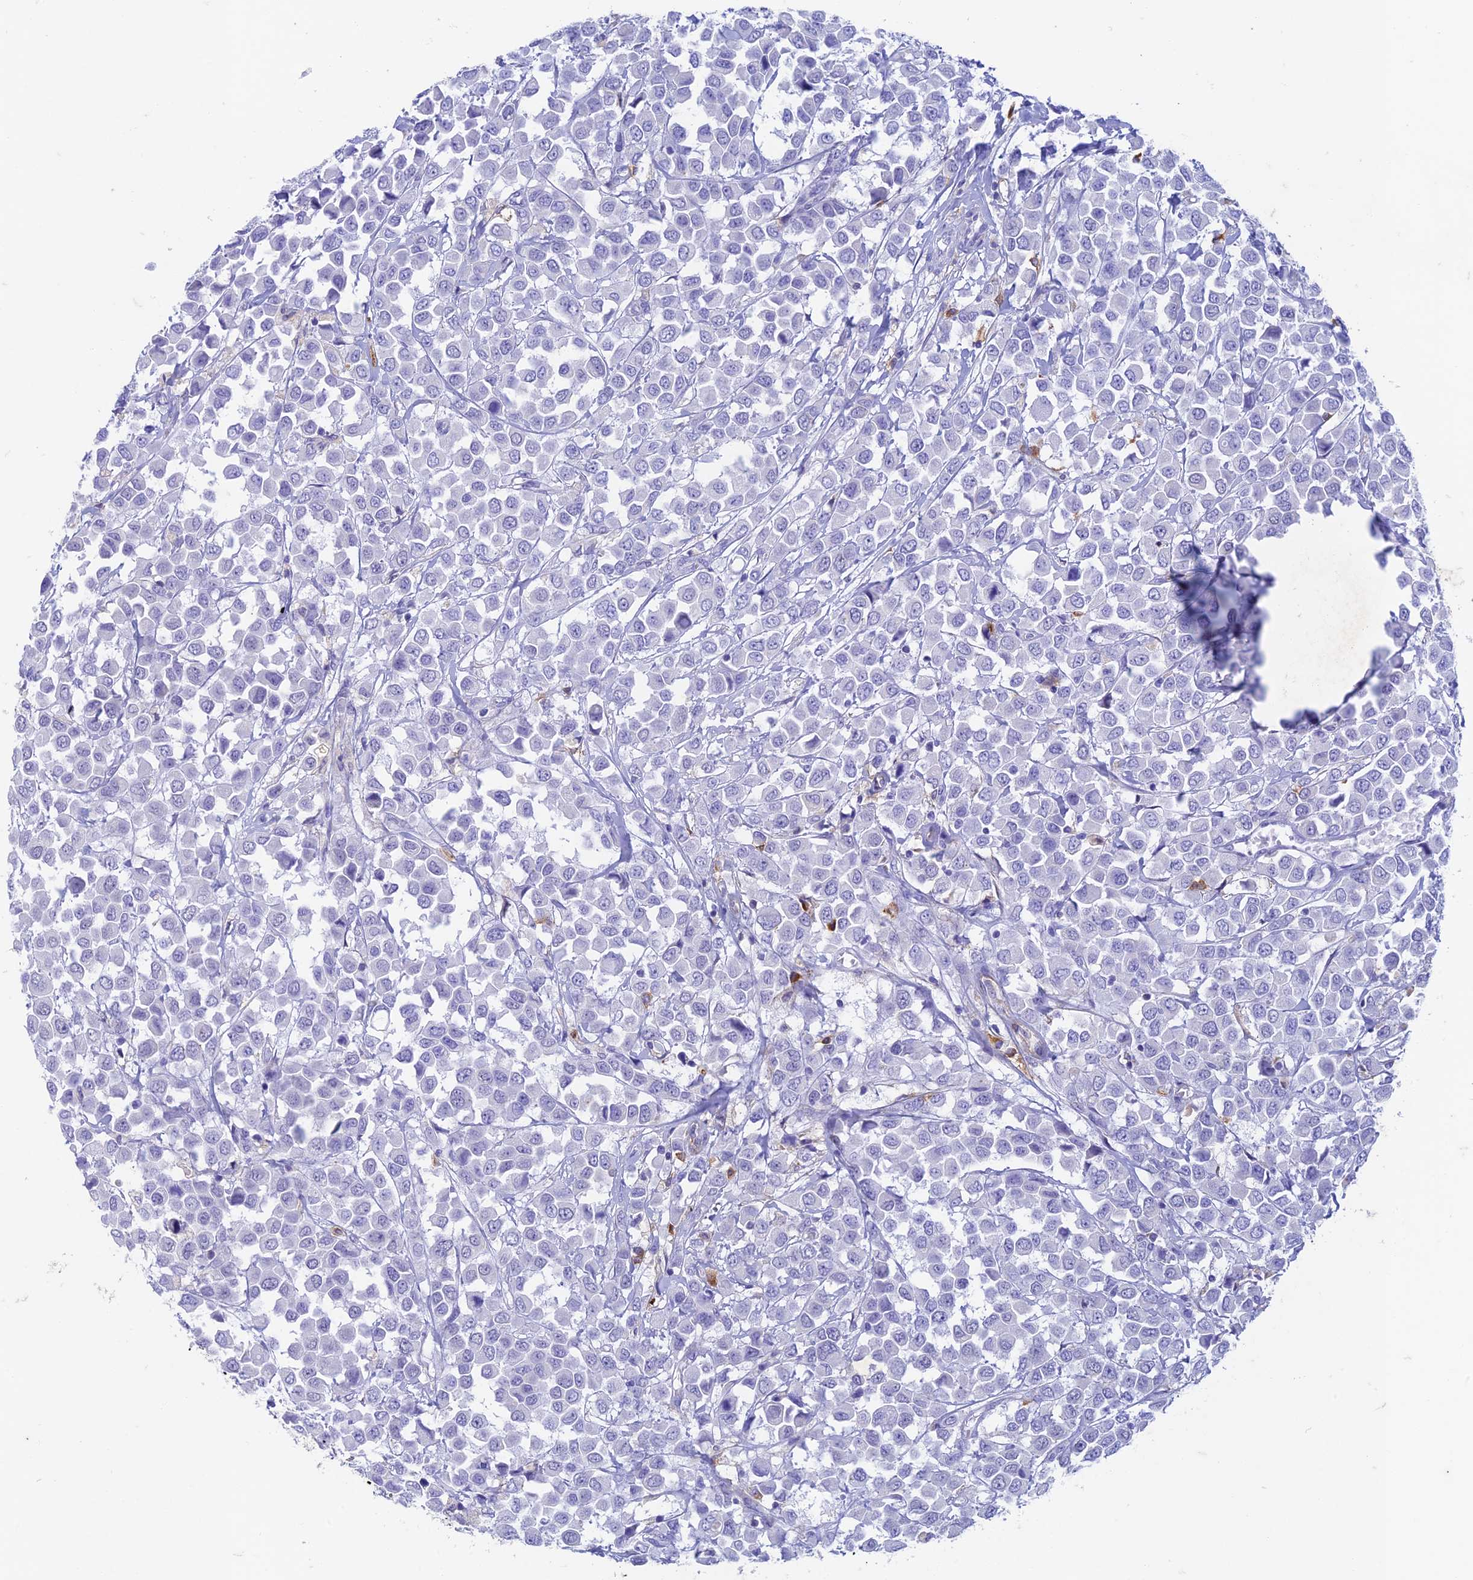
{"staining": {"intensity": "negative", "quantity": "none", "location": "none"}, "tissue": "breast cancer", "cell_type": "Tumor cells", "image_type": "cancer", "snomed": [{"axis": "morphology", "description": "Duct carcinoma"}, {"axis": "topography", "description": "Breast"}], "caption": "The photomicrograph demonstrates no staining of tumor cells in breast infiltrating ductal carcinoma.", "gene": "FGF7", "patient": {"sex": "female", "age": 61}}